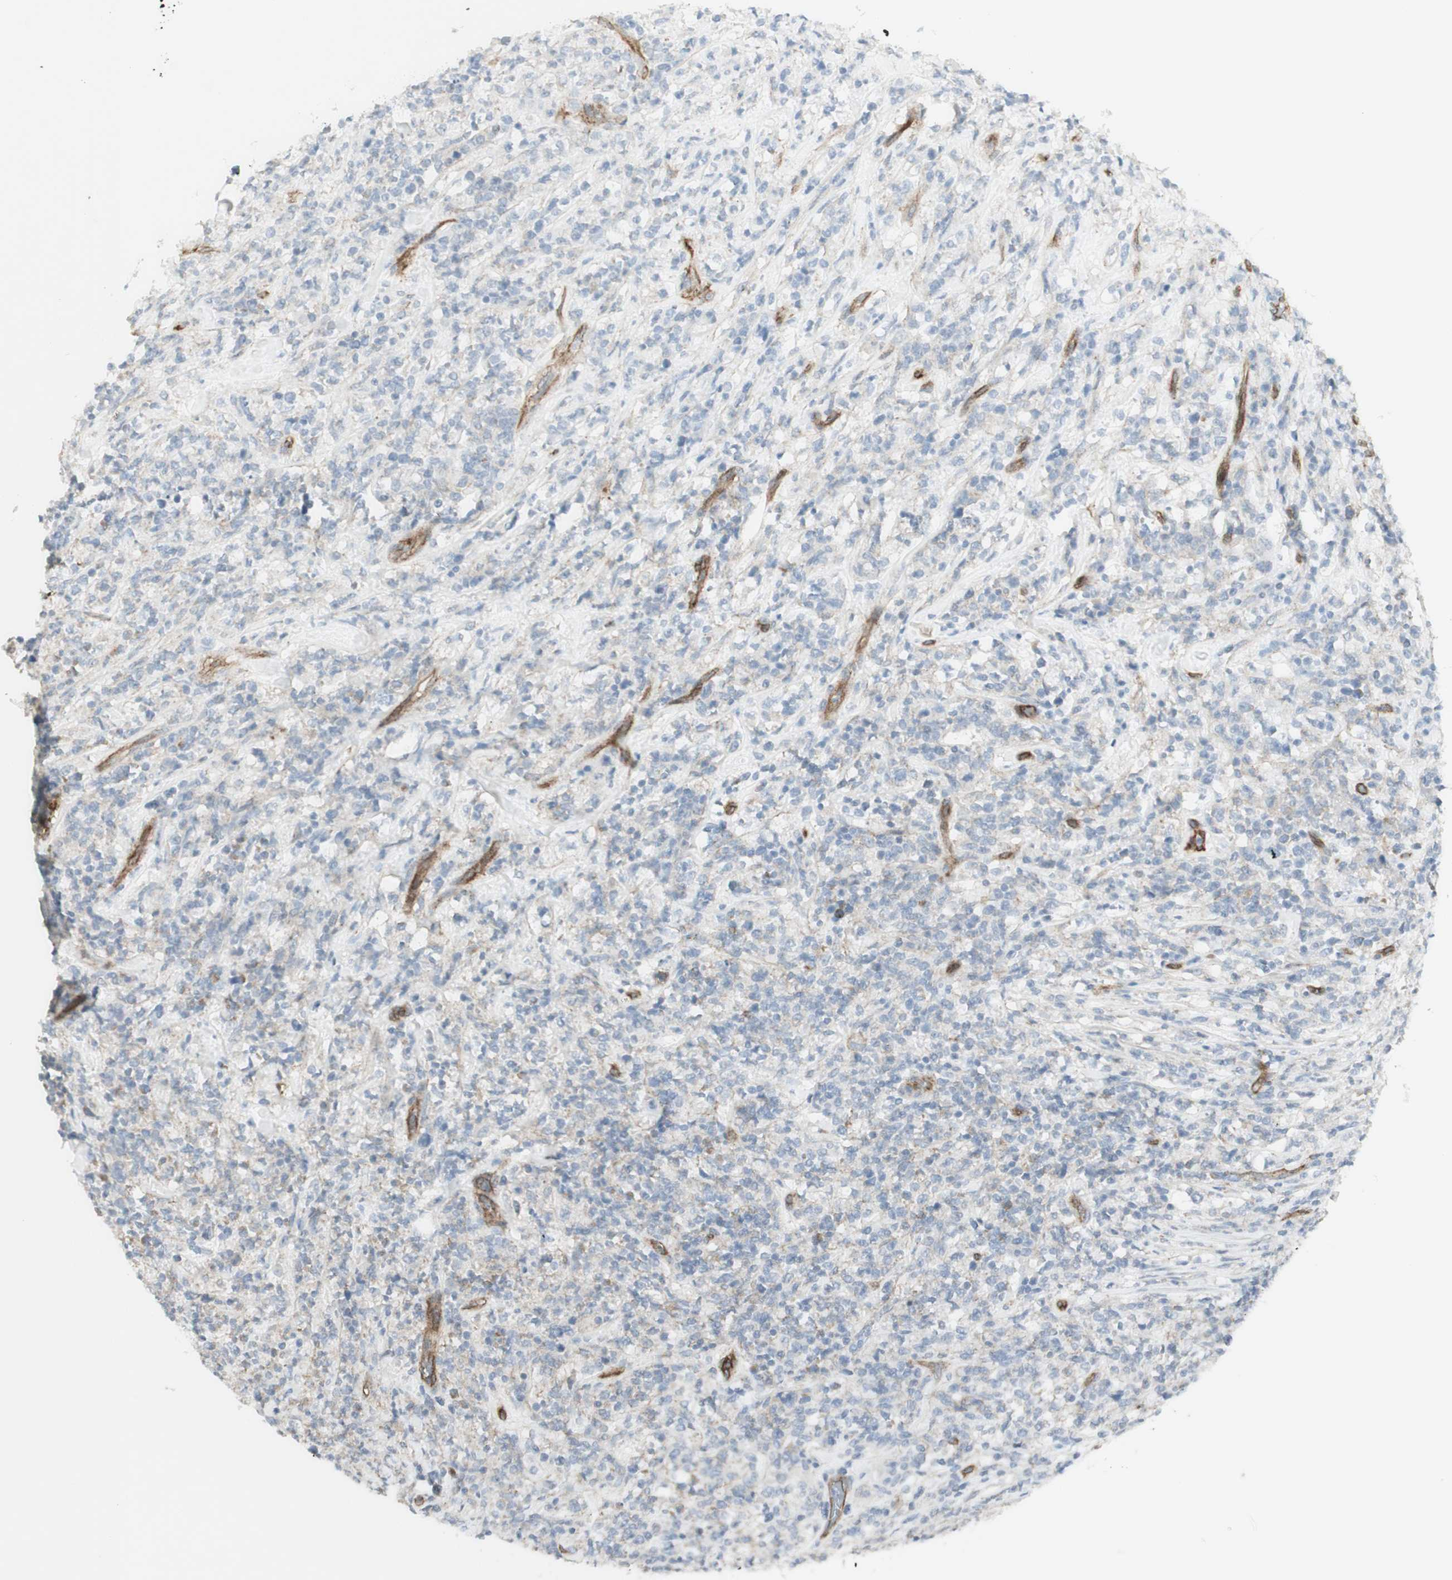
{"staining": {"intensity": "moderate", "quantity": "<25%", "location": "cytoplasmic/membranous"}, "tissue": "lymphoma", "cell_type": "Tumor cells", "image_type": "cancer", "snomed": [{"axis": "morphology", "description": "Malignant lymphoma, non-Hodgkin's type, High grade"}, {"axis": "topography", "description": "Soft tissue"}], "caption": "Lymphoma stained with a protein marker demonstrates moderate staining in tumor cells.", "gene": "MYO6", "patient": {"sex": "male", "age": 18}}